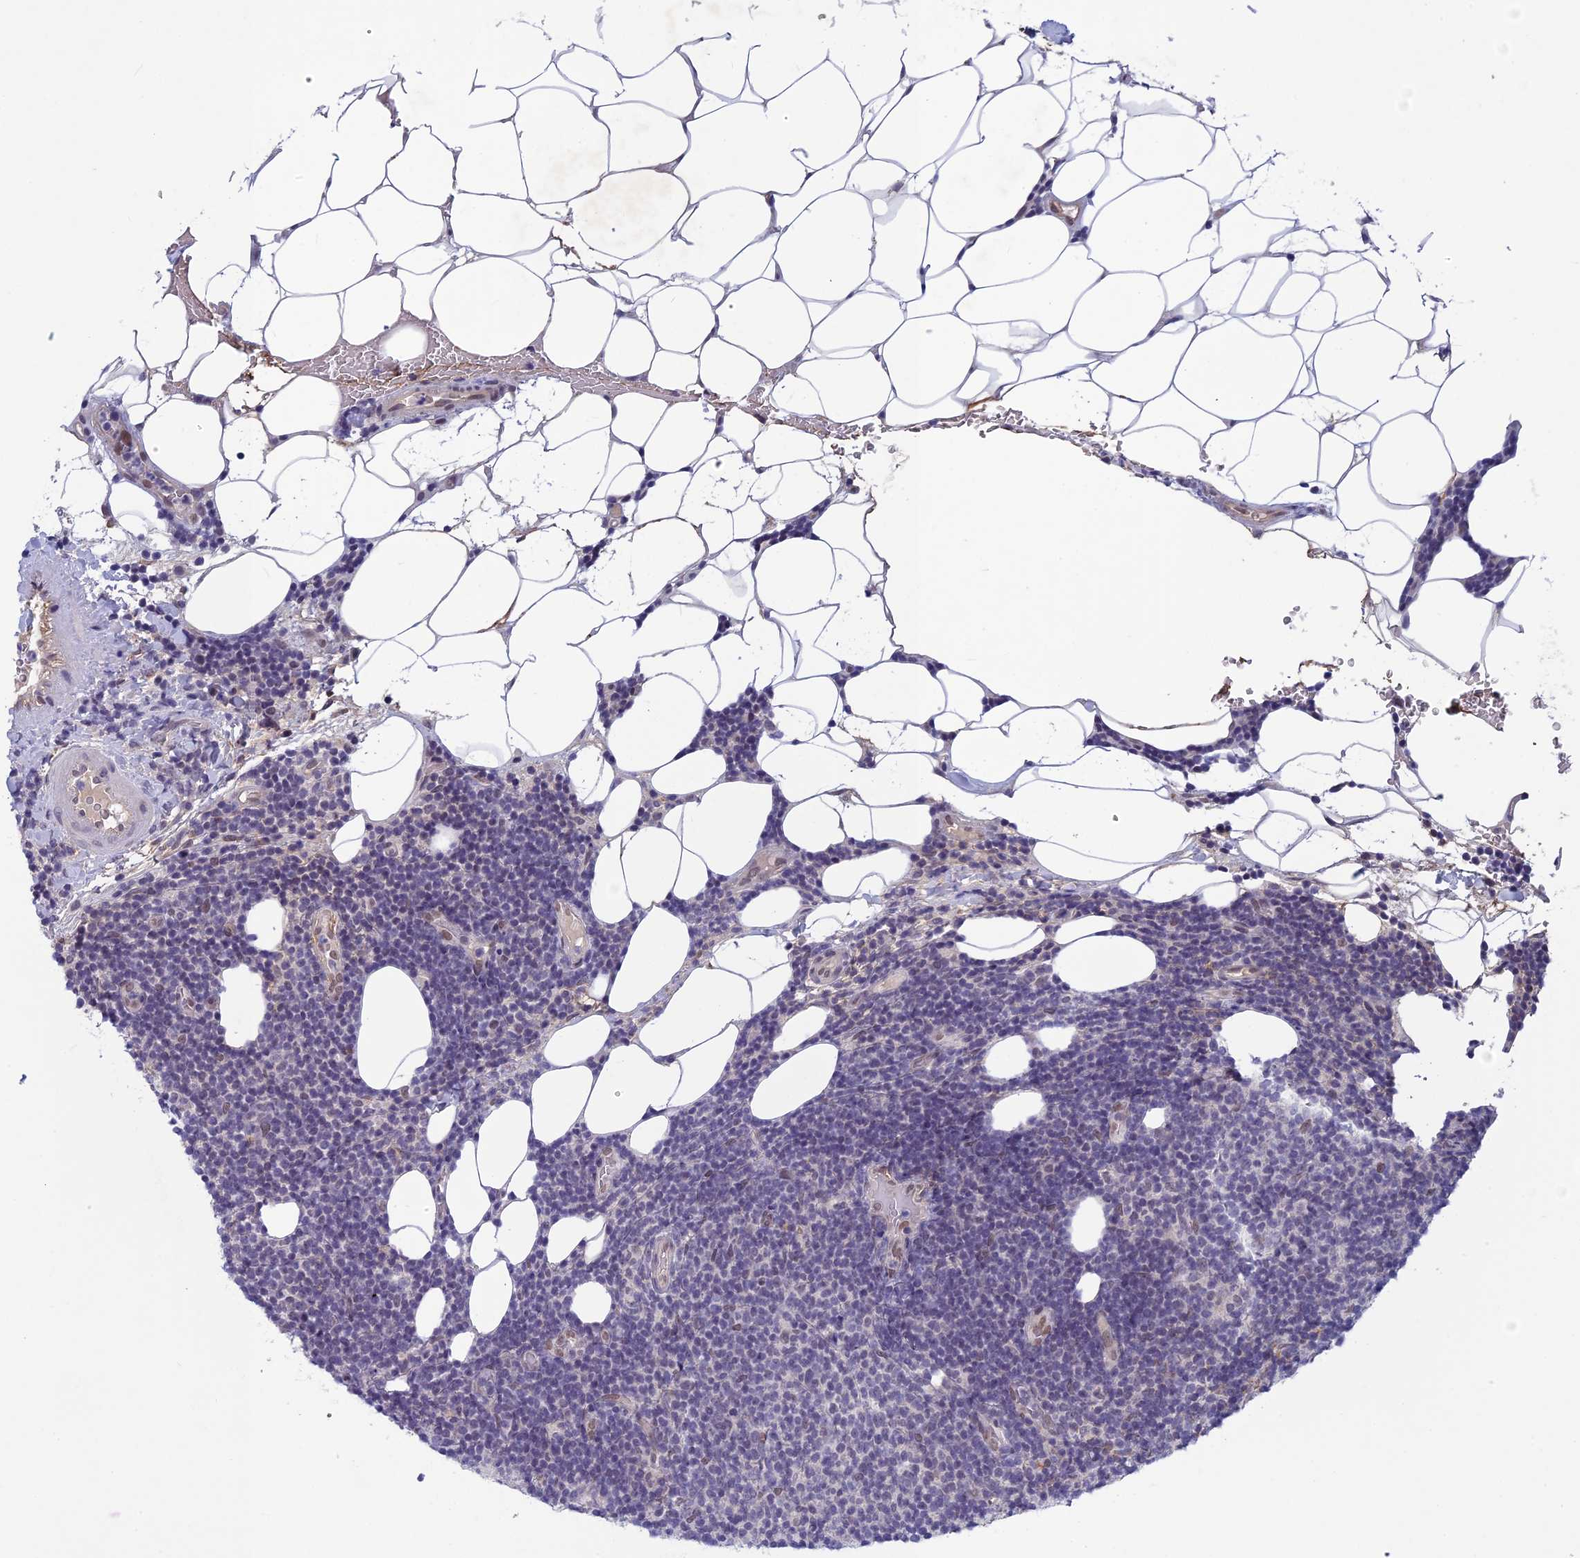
{"staining": {"intensity": "negative", "quantity": "none", "location": "none"}, "tissue": "lymphoma", "cell_type": "Tumor cells", "image_type": "cancer", "snomed": [{"axis": "morphology", "description": "Malignant lymphoma, non-Hodgkin's type, Low grade"}, {"axis": "topography", "description": "Lymph node"}], "caption": "This is an immunohistochemistry (IHC) histopathology image of lymphoma. There is no staining in tumor cells.", "gene": "FKBPL", "patient": {"sex": "male", "age": 66}}